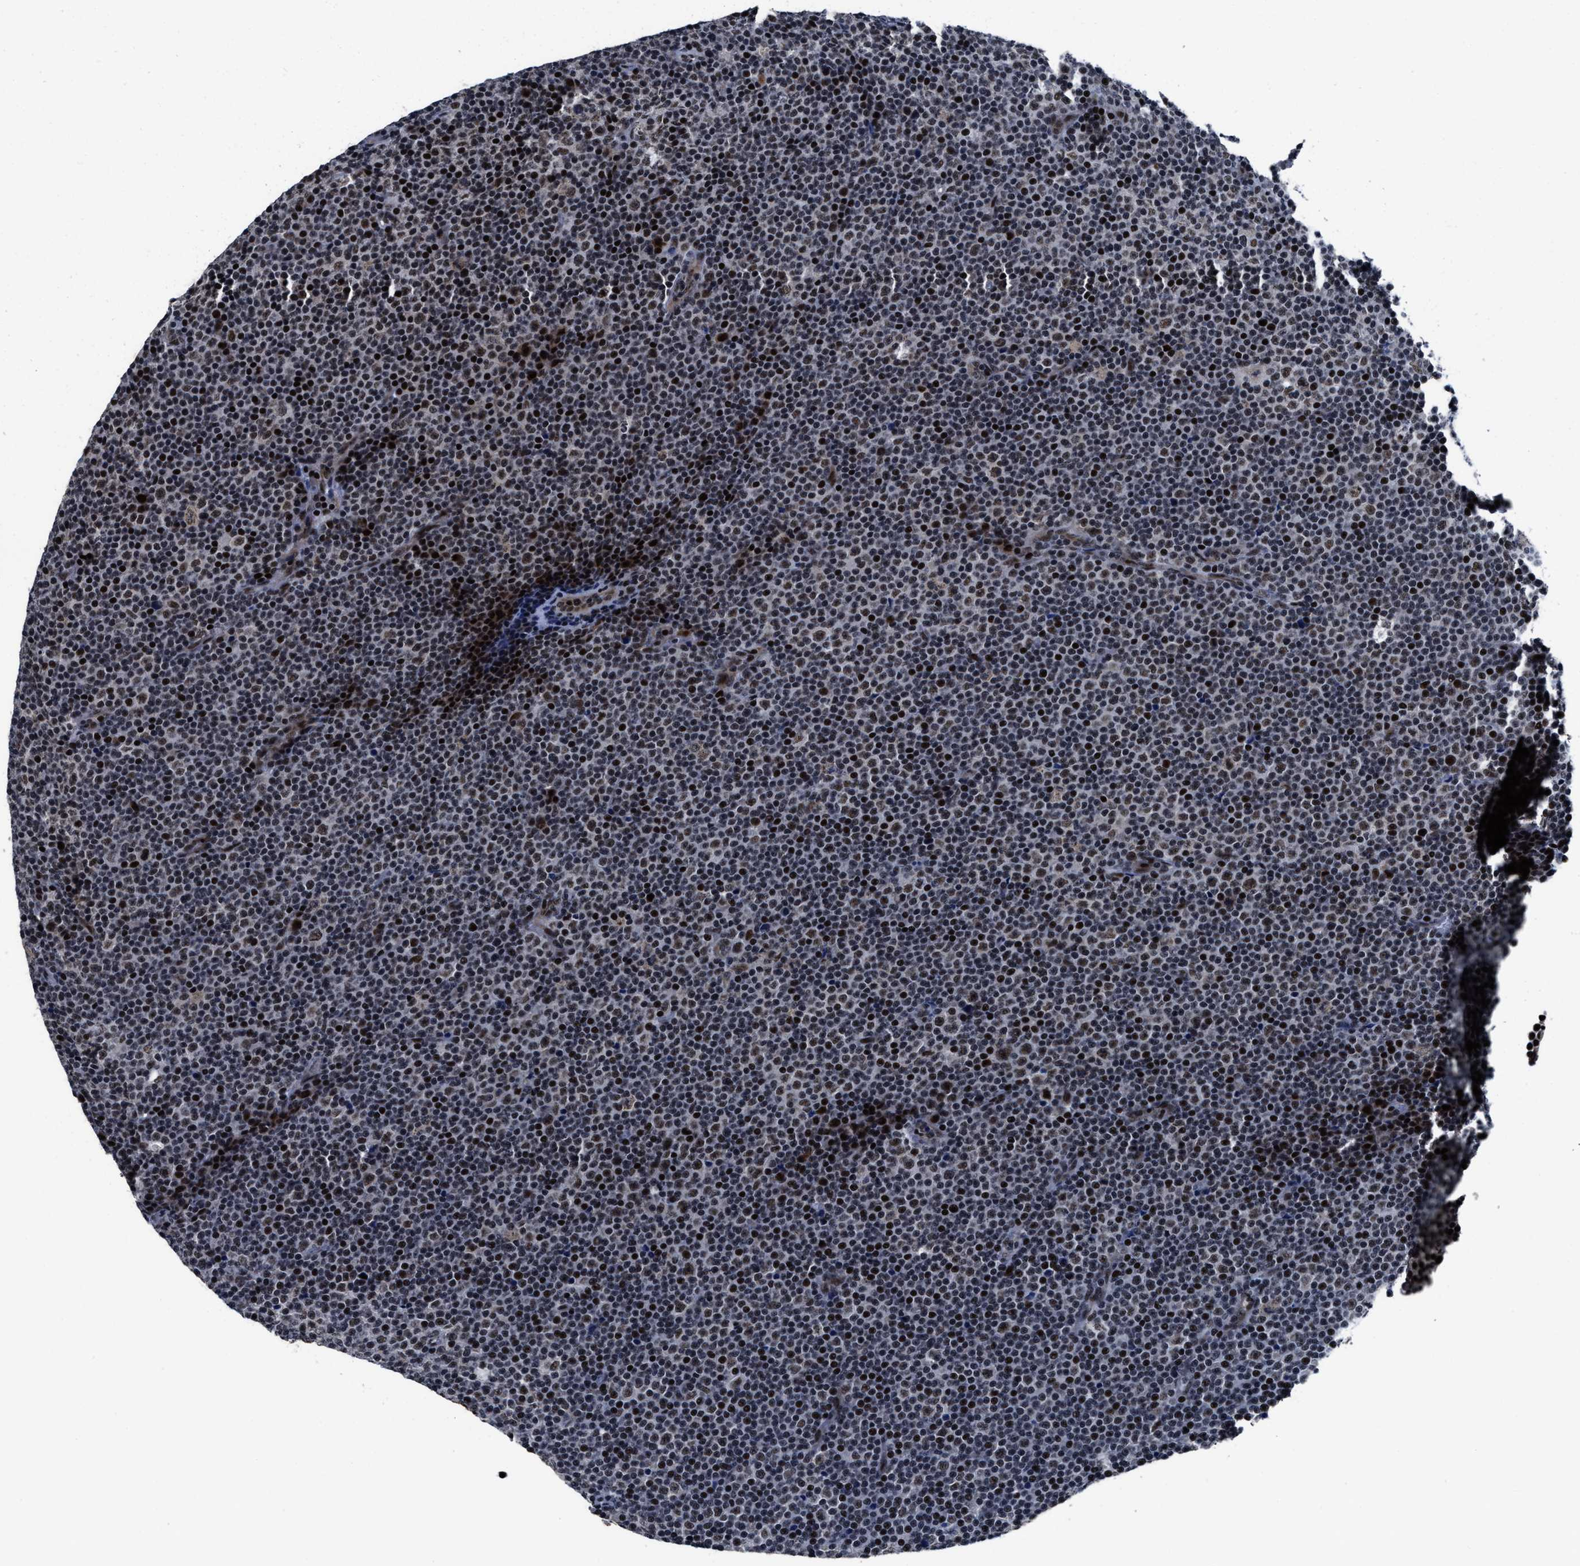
{"staining": {"intensity": "moderate", "quantity": ">75%", "location": "nuclear"}, "tissue": "lymphoma", "cell_type": "Tumor cells", "image_type": "cancer", "snomed": [{"axis": "morphology", "description": "Malignant lymphoma, non-Hodgkin's type, Low grade"}, {"axis": "topography", "description": "Lymph node"}], "caption": "Immunohistochemical staining of human low-grade malignant lymphoma, non-Hodgkin's type shows medium levels of moderate nuclear protein positivity in about >75% of tumor cells. The staining is performed using DAB brown chromogen to label protein expression. The nuclei are counter-stained blue using hematoxylin.", "gene": "ZNF233", "patient": {"sex": "female", "age": 67}}